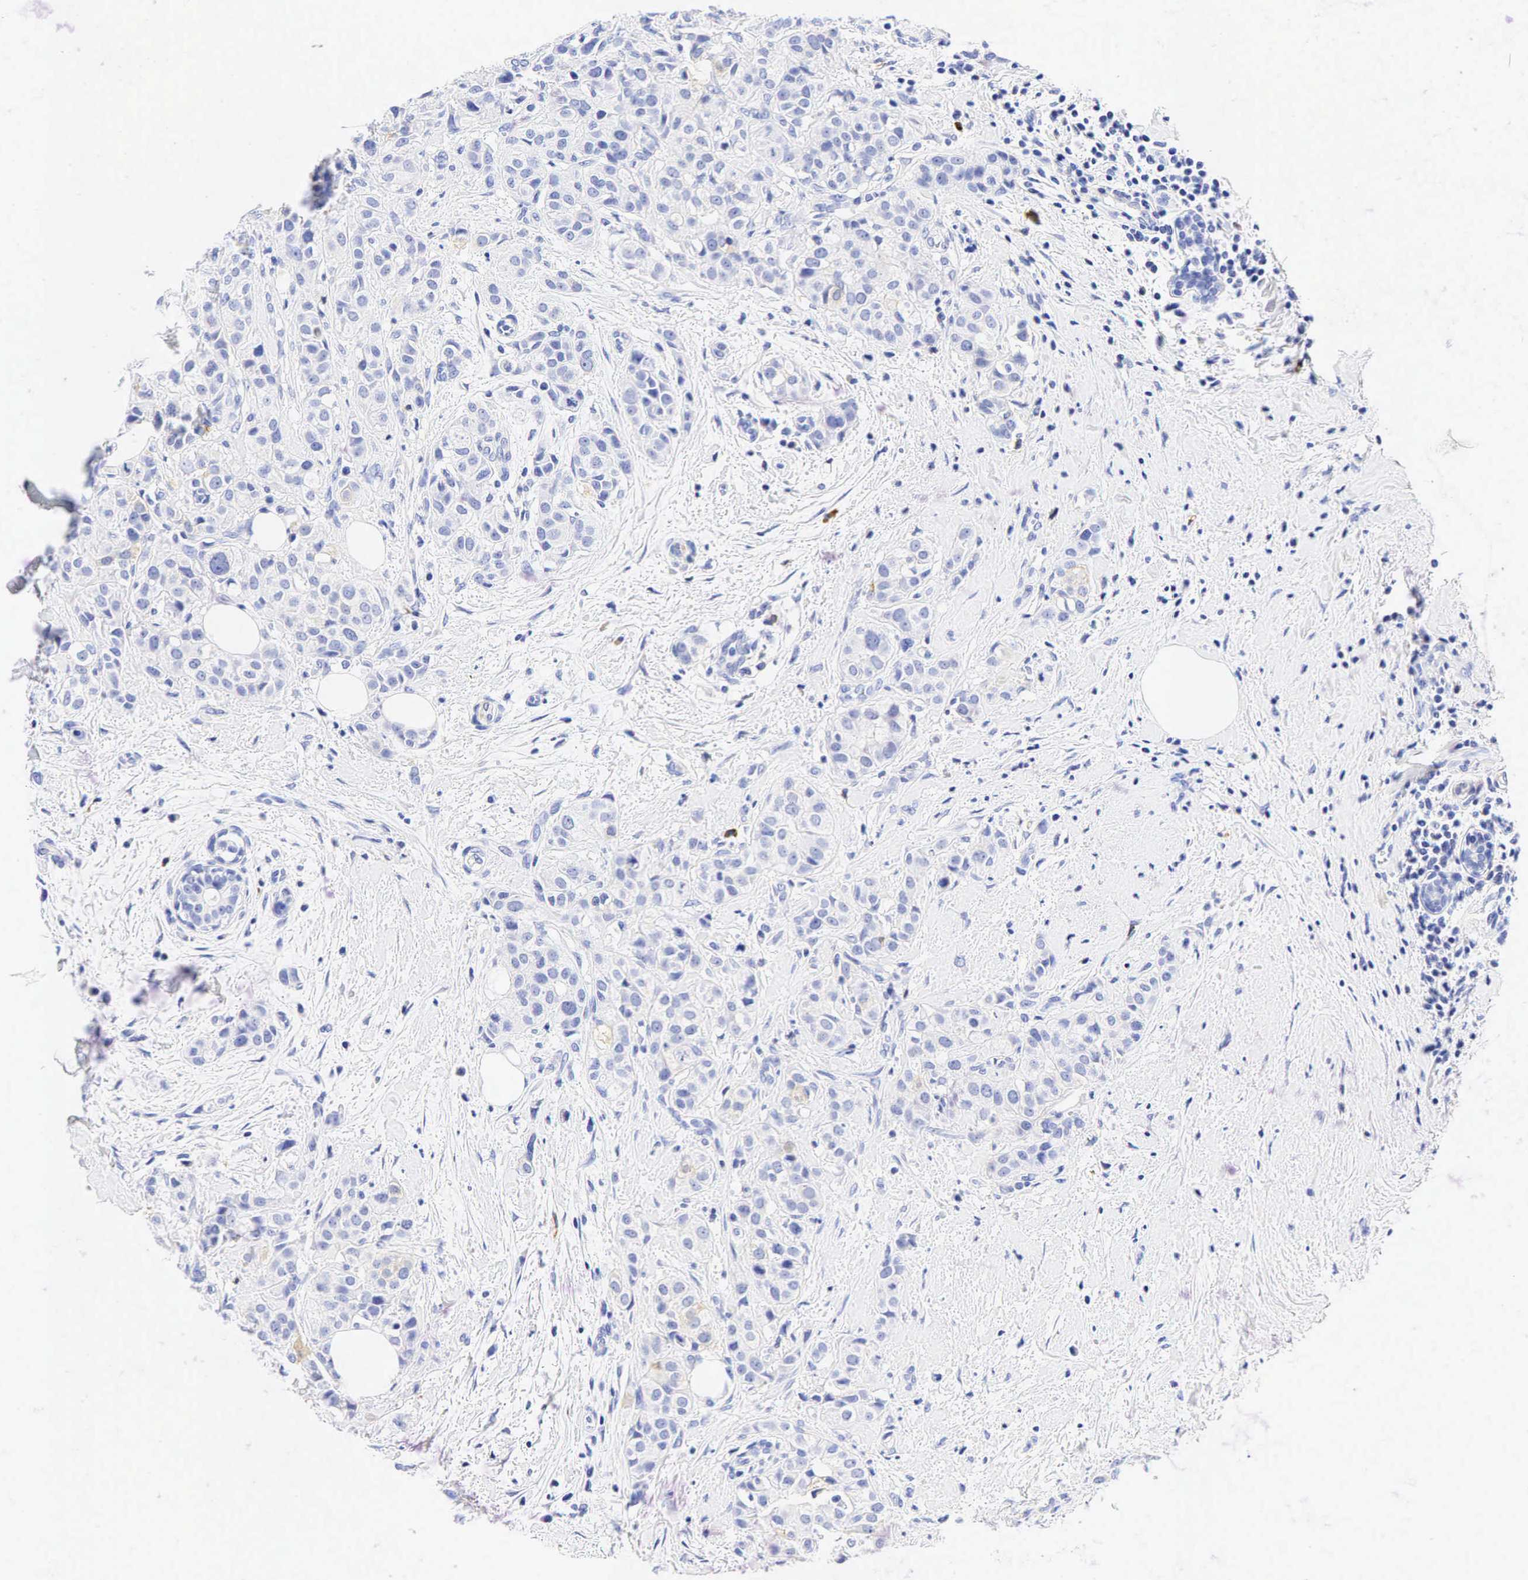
{"staining": {"intensity": "negative", "quantity": "none", "location": "none"}, "tissue": "breast cancer", "cell_type": "Tumor cells", "image_type": "cancer", "snomed": [{"axis": "morphology", "description": "Duct carcinoma"}, {"axis": "topography", "description": "Breast"}], "caption": "A high-resolution micrograph shows immunohistochemistry (IHC) staining of breast cancer, which reveals no significant positivity in tumor cells.", "gene": "TNFRSF8", "patient": {"sex": "female", "age": 55}}